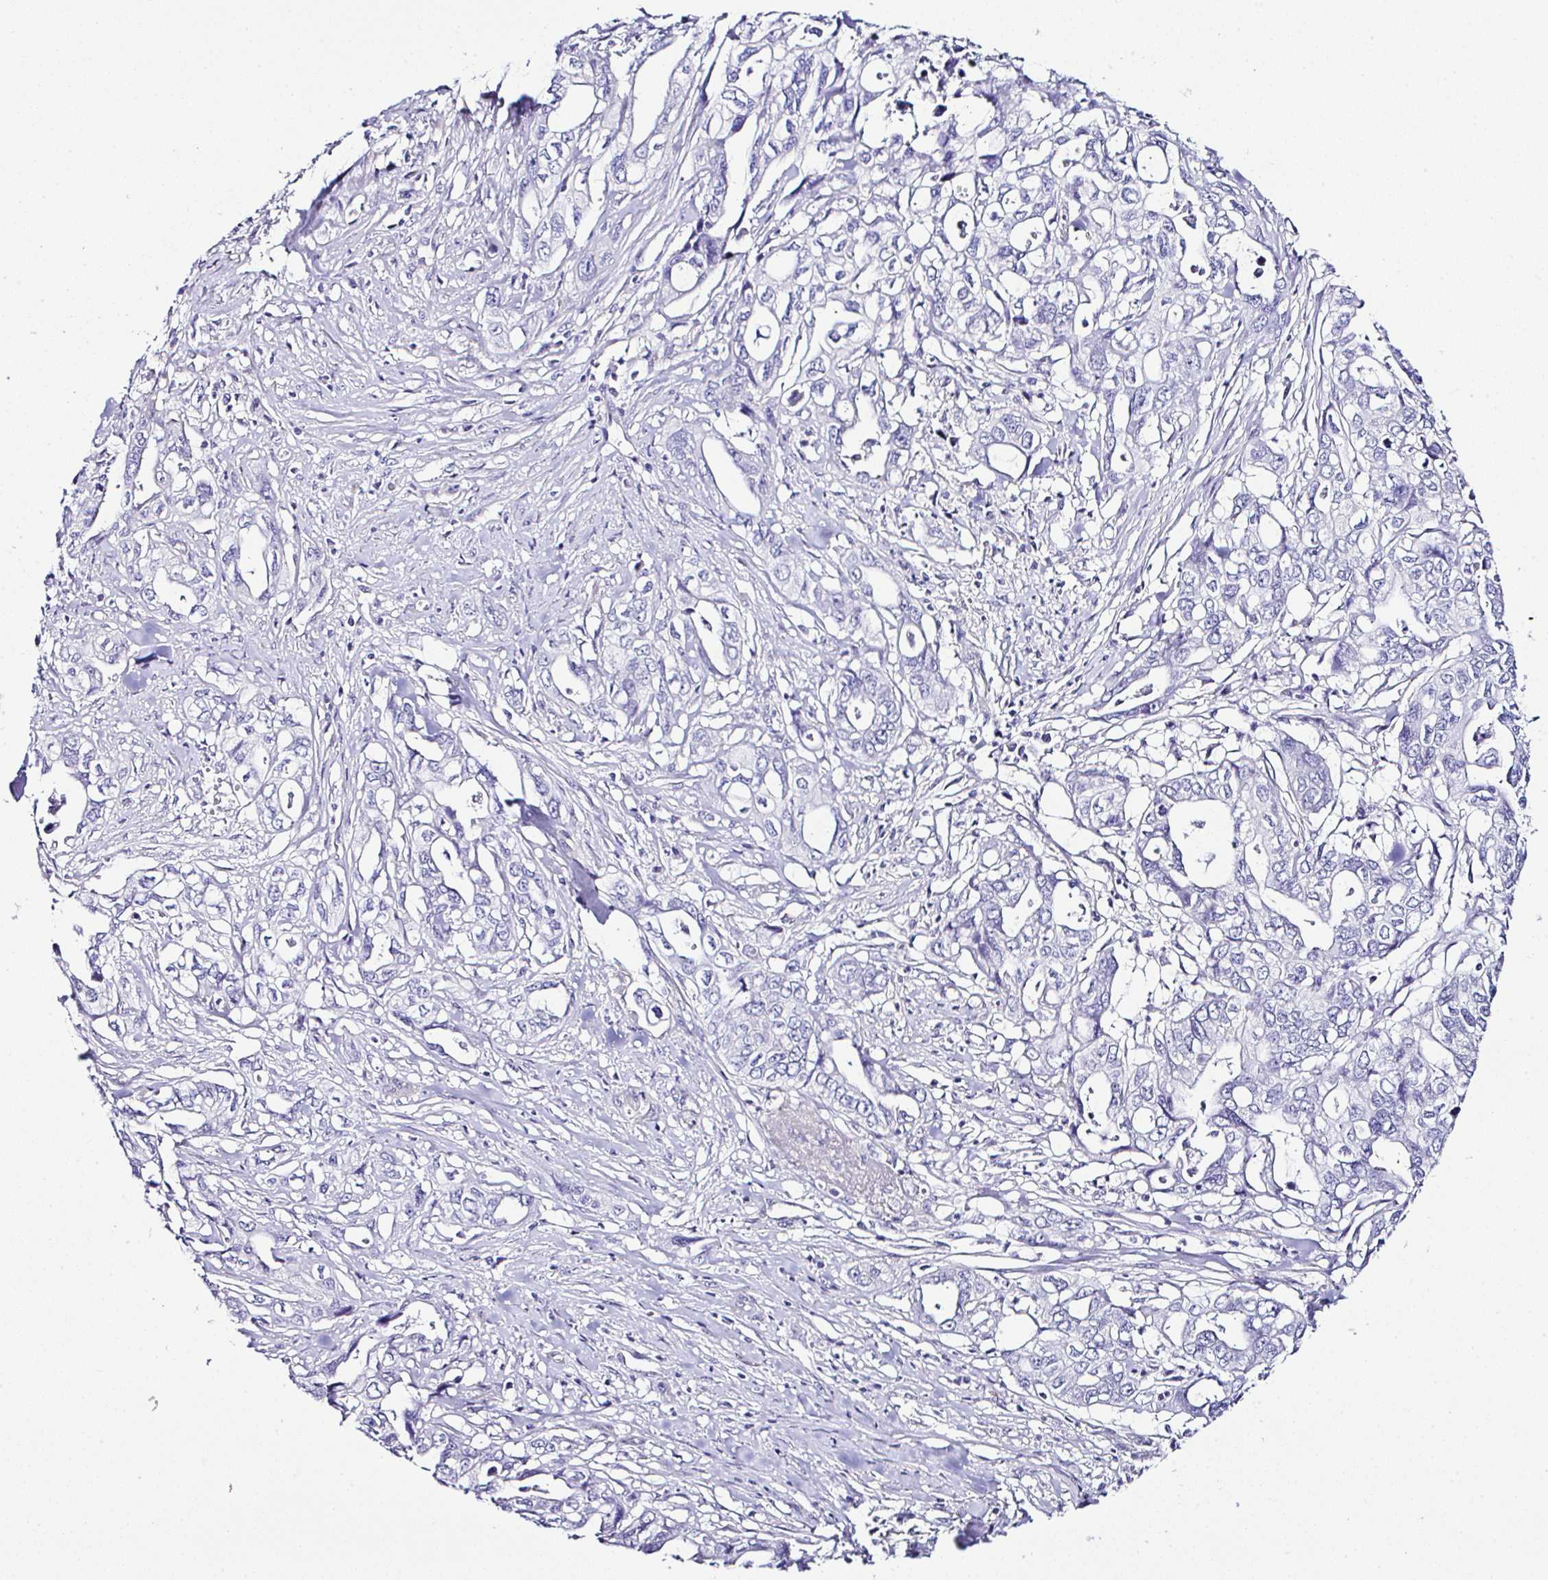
{"staining": {"intensity": "negative", "quantity": "none", "location": "none"}, "tissue": "pancreatic cancer", "cell_type": "Tumor cells", "image_type": "cancer", "snomed": [{"axis": "morphology", "description": "Adenocarcinoma, NOS"}, {"axis": "topography", "description": "Pancreas"}], "caption": "Immunohistochemical staining of human adenocarcinoma (pancreatic) reveals no significant staining in tumor cells.", "gene": "OR4P4", "patient": {"sex": "male", "age": 68}}